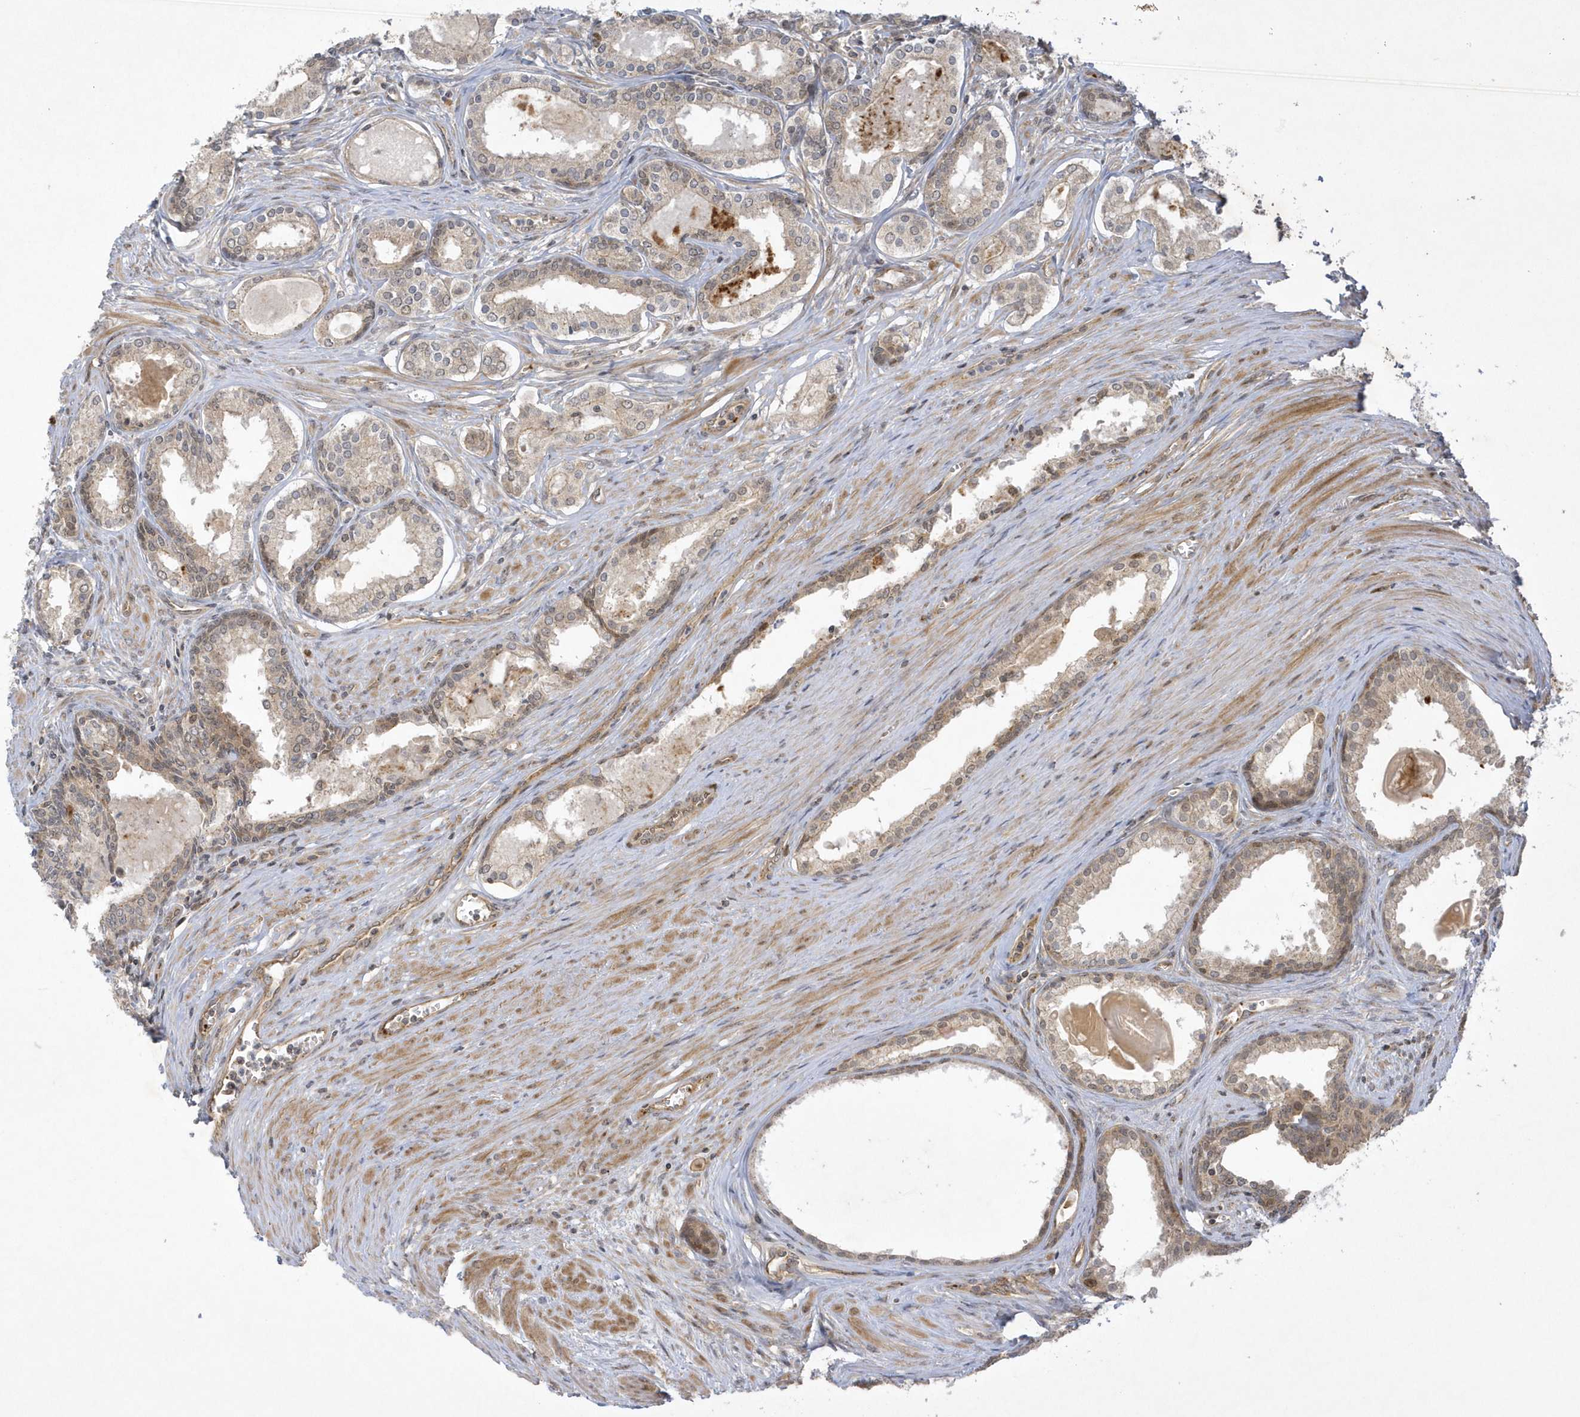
{"staining": {"intensity": "moderate", "quantity": "25%-75%", "location": "cytoplasmic/membranous,nuclear"}, "tissue": "prostate cancer", "cell_type": "Tumor cells", "image_type": "cancer", "snomed": [{"axis": "morphology", "description": "Adenocarcinoma, High grade"}, {"axis": "topography", "description": "Prostate"}], "caption": "This is an image of IHC staining of prostate cancer, which shows moderate positivity in the cytoplasmic/membranous and nuclear of tumor cells.", "gene": "NAF1", "patient": {"sex": "male", "age": 68}}